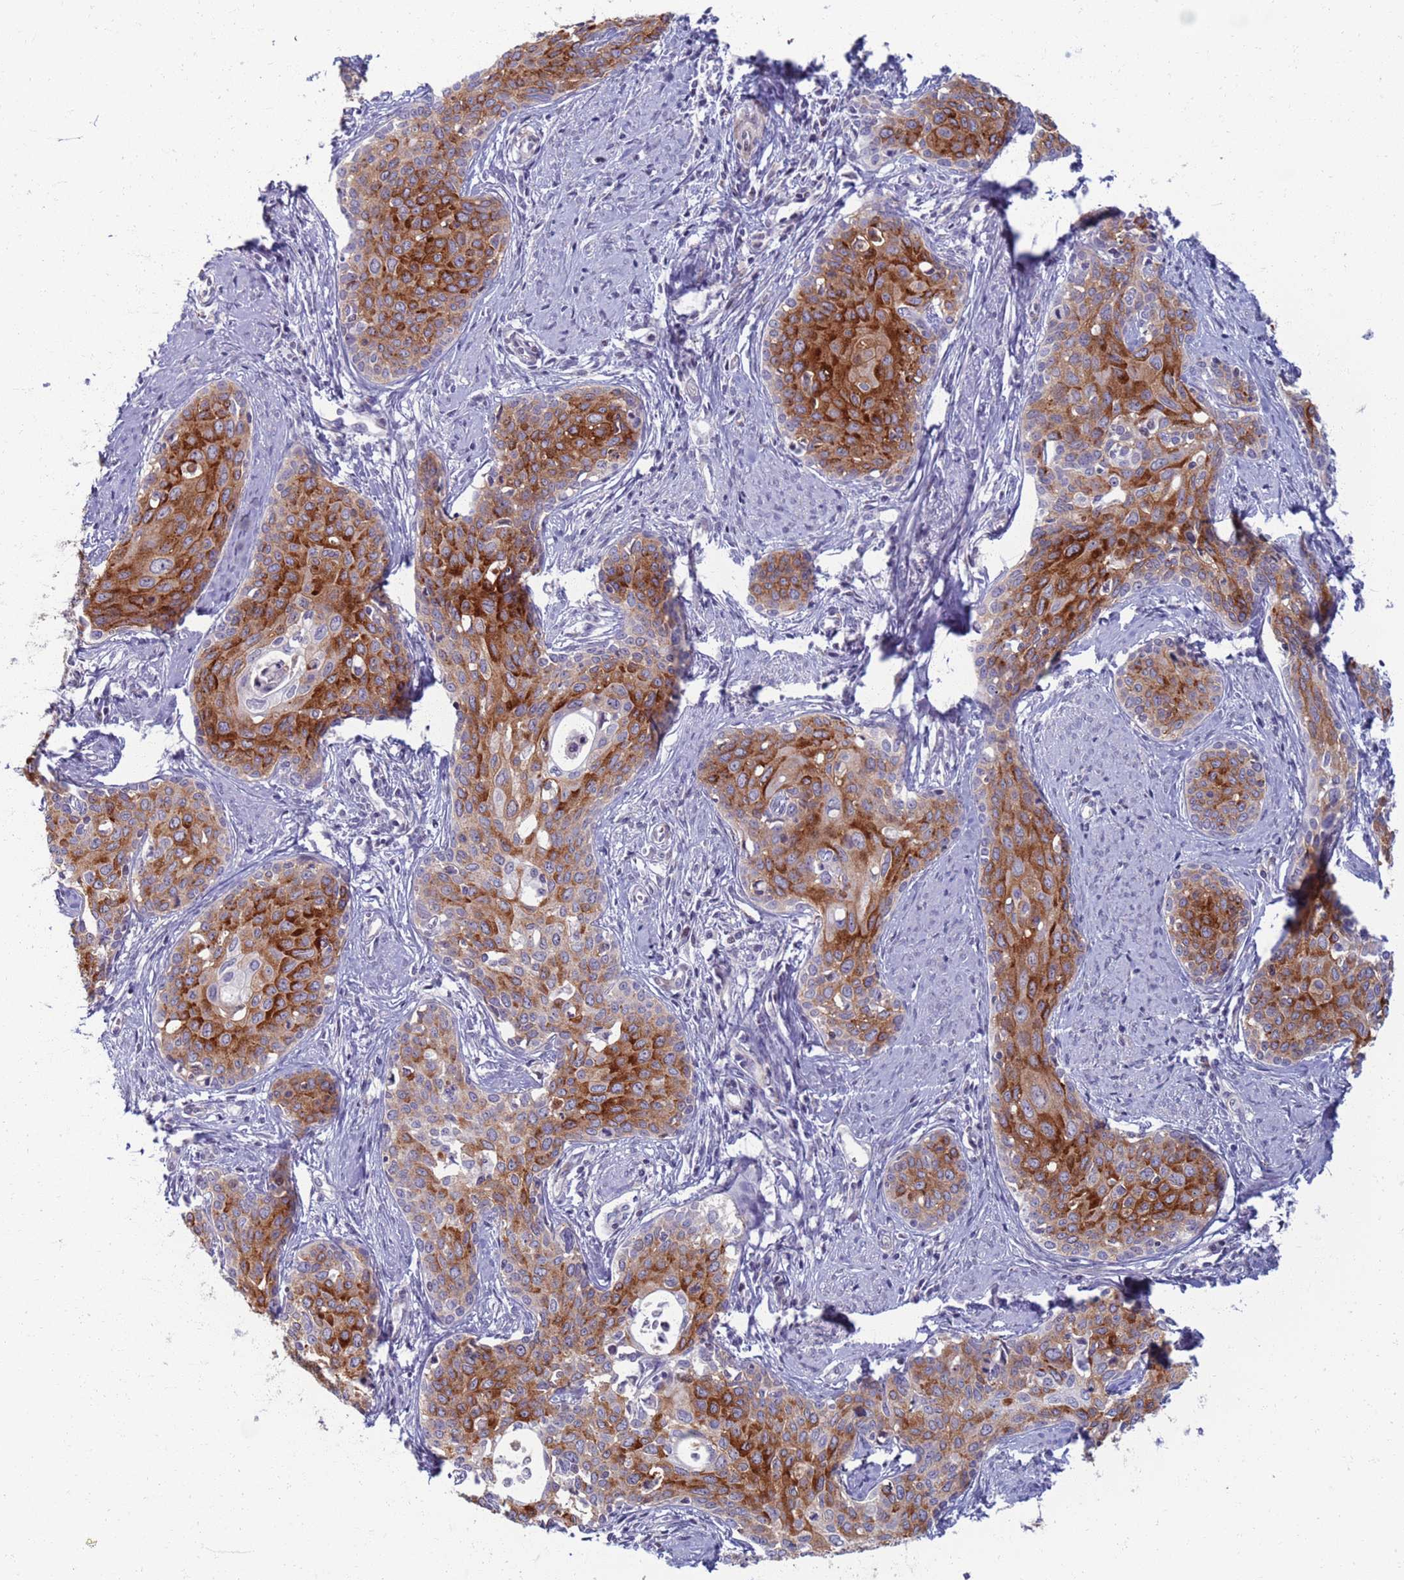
{"staining": {"intensity": "moderate", "quantity": ">75%", "location": "cytoplasmic/membranous"}, "tissue": "cervical cancer", "cell_type": "Tumor cells", "image_type": "cancer", "snomed": [{"axis": "morphology", "description": "Squamous cell carcinoma, NOS"}, {"axis": "topography", "description": "Cervix"}], "caption": "Immunohistochemistry histopathology image of neoplastic tissue: cervical cancer (squamous cell carcinoma) stained using IHC exhibits medium levels of moderate protein expression localized specifically in the cytoplasmic/membranous of tumor cells, appearing as a cytoplasmic/membranous brown color.", "gene": "CLCA2", "patient": {"sex": "female", "age": 46}}